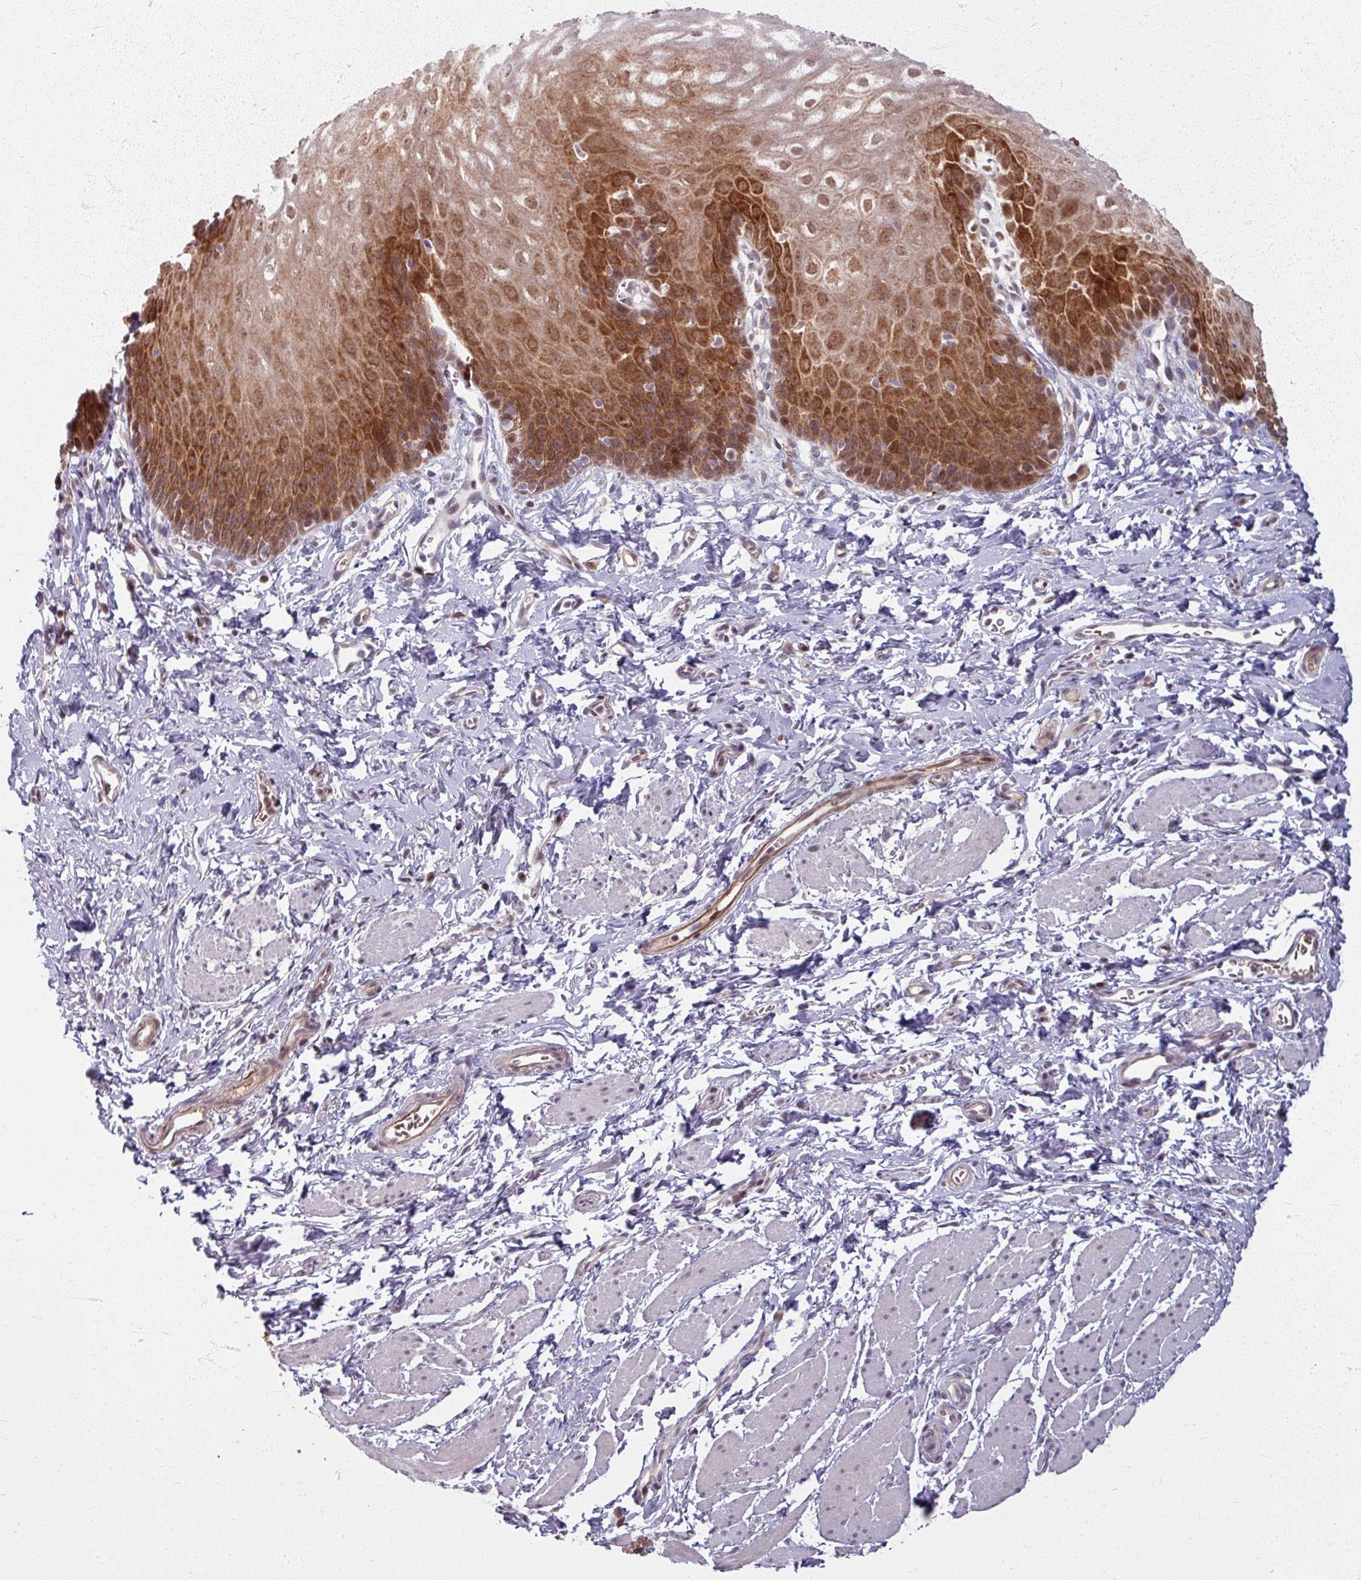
{"staining": {"intensity": "strong", "quantity": ">75%", "location": "cytoplasmic/membranous,nuclear"}, "tissue": "esophagus", "cell_type": "Squamous epithelial cells", "image_type": "normal", "snomed": [{"axis": "morphology", "description": "Normal tissue, NOS"}, {"axis": "topography", "description": "Esophagus"}], "caption": "There is high levels of strong cytoplasmic/membranous,nuclear expression in squamous epithelial cells of normal esophagus, as demonstrated by immunohistochemical staining (brown color).", "gene": "KLC3", "patient": {"sex": "male", "age": 70}}